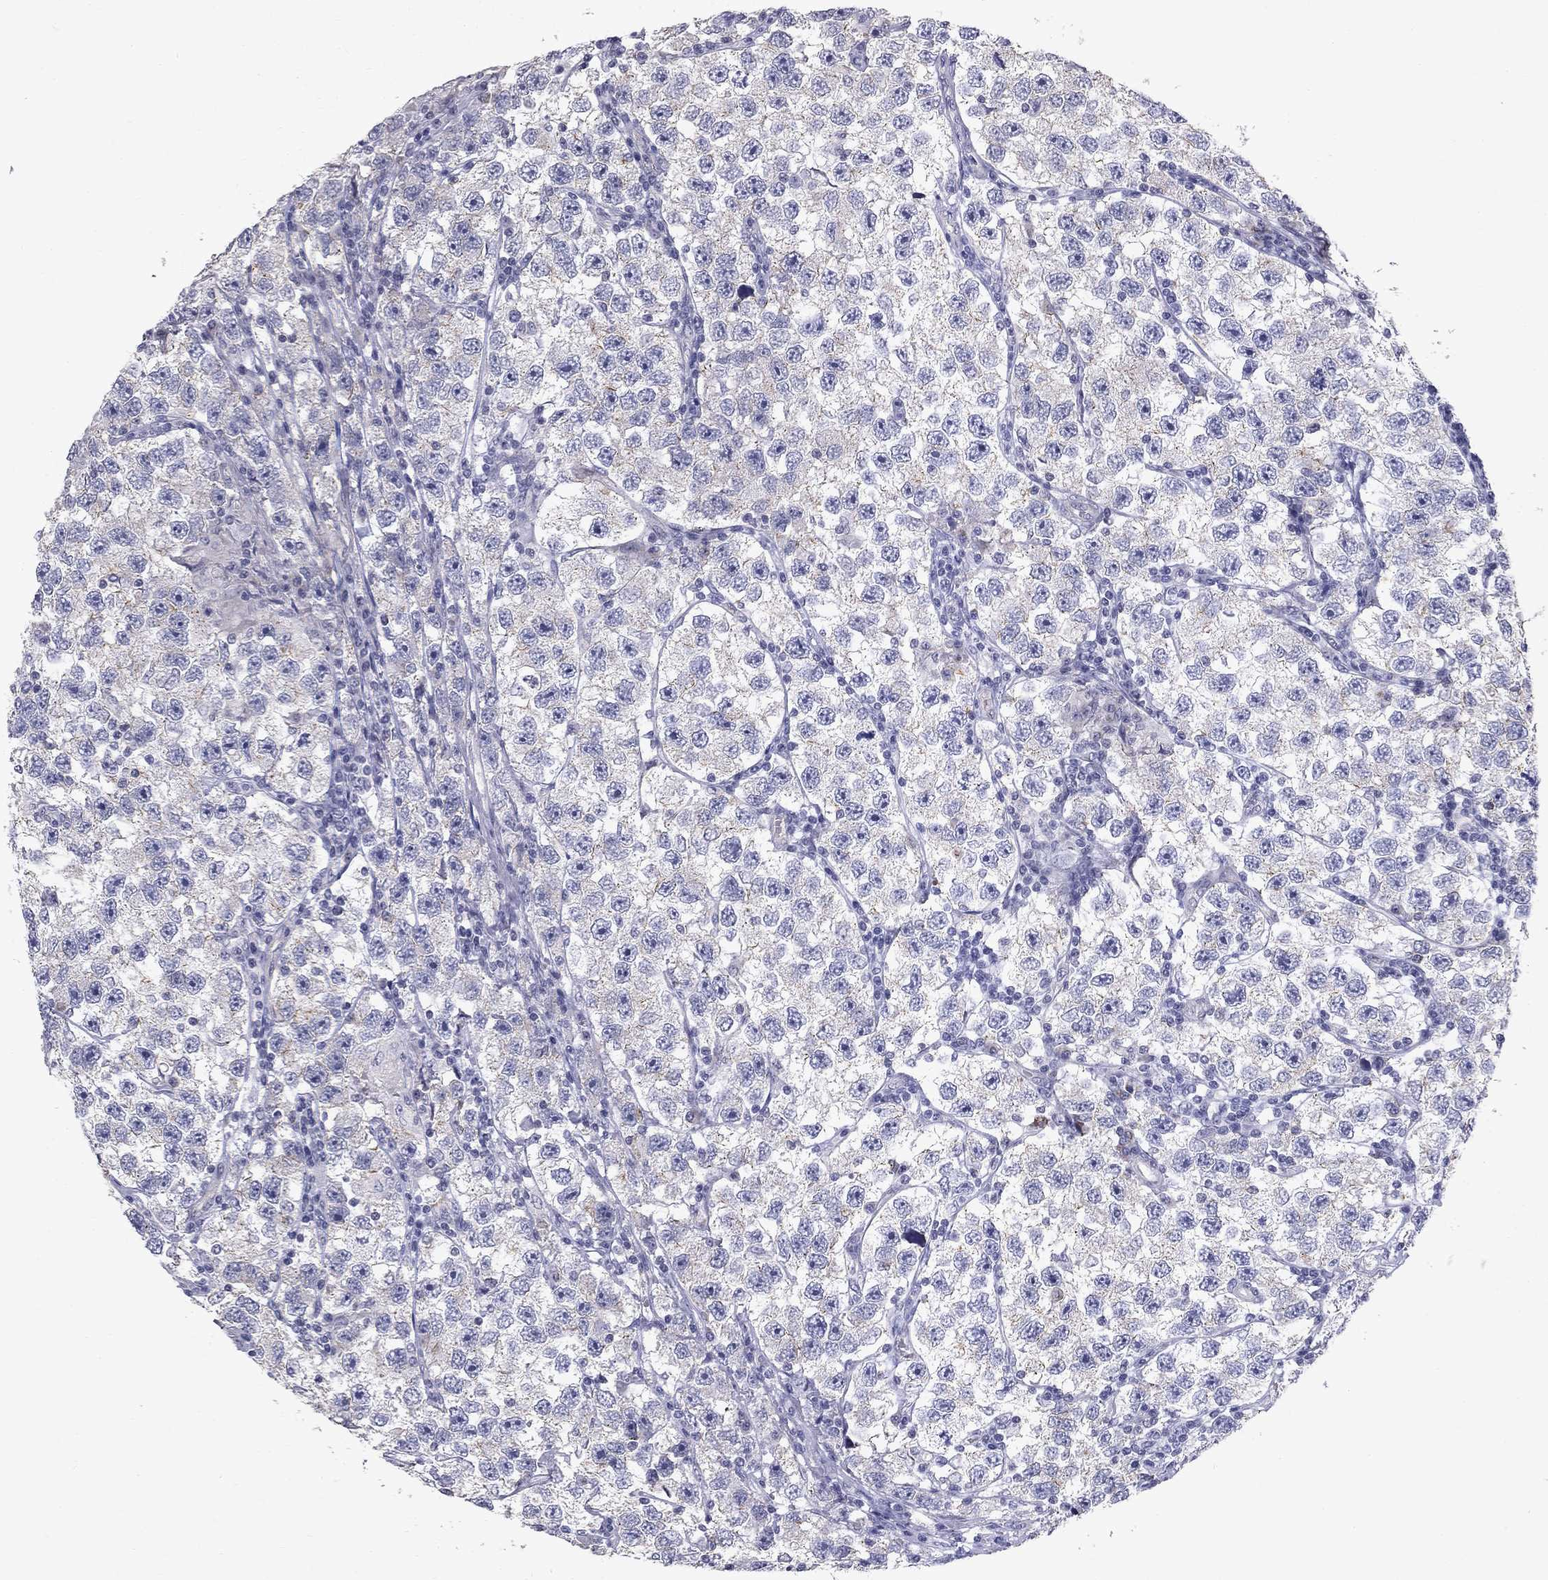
{"staining": {"intensity": "negative", "quantity": "none", "location": "none"}, "tissue": "testis cancer", "cell_type": "Tumor cells", "image_type": "cancer", "snomed": [{"axis": "morphology", "description": "Seminoma, NOS"}, {"axis": "topography", "description": "Testis"}], "caption": "Tumor cells are negative for brown protein staining in seminoma (testis).", "gene": "CLIC6", "patient": {"sex": "male", "age": 26}}